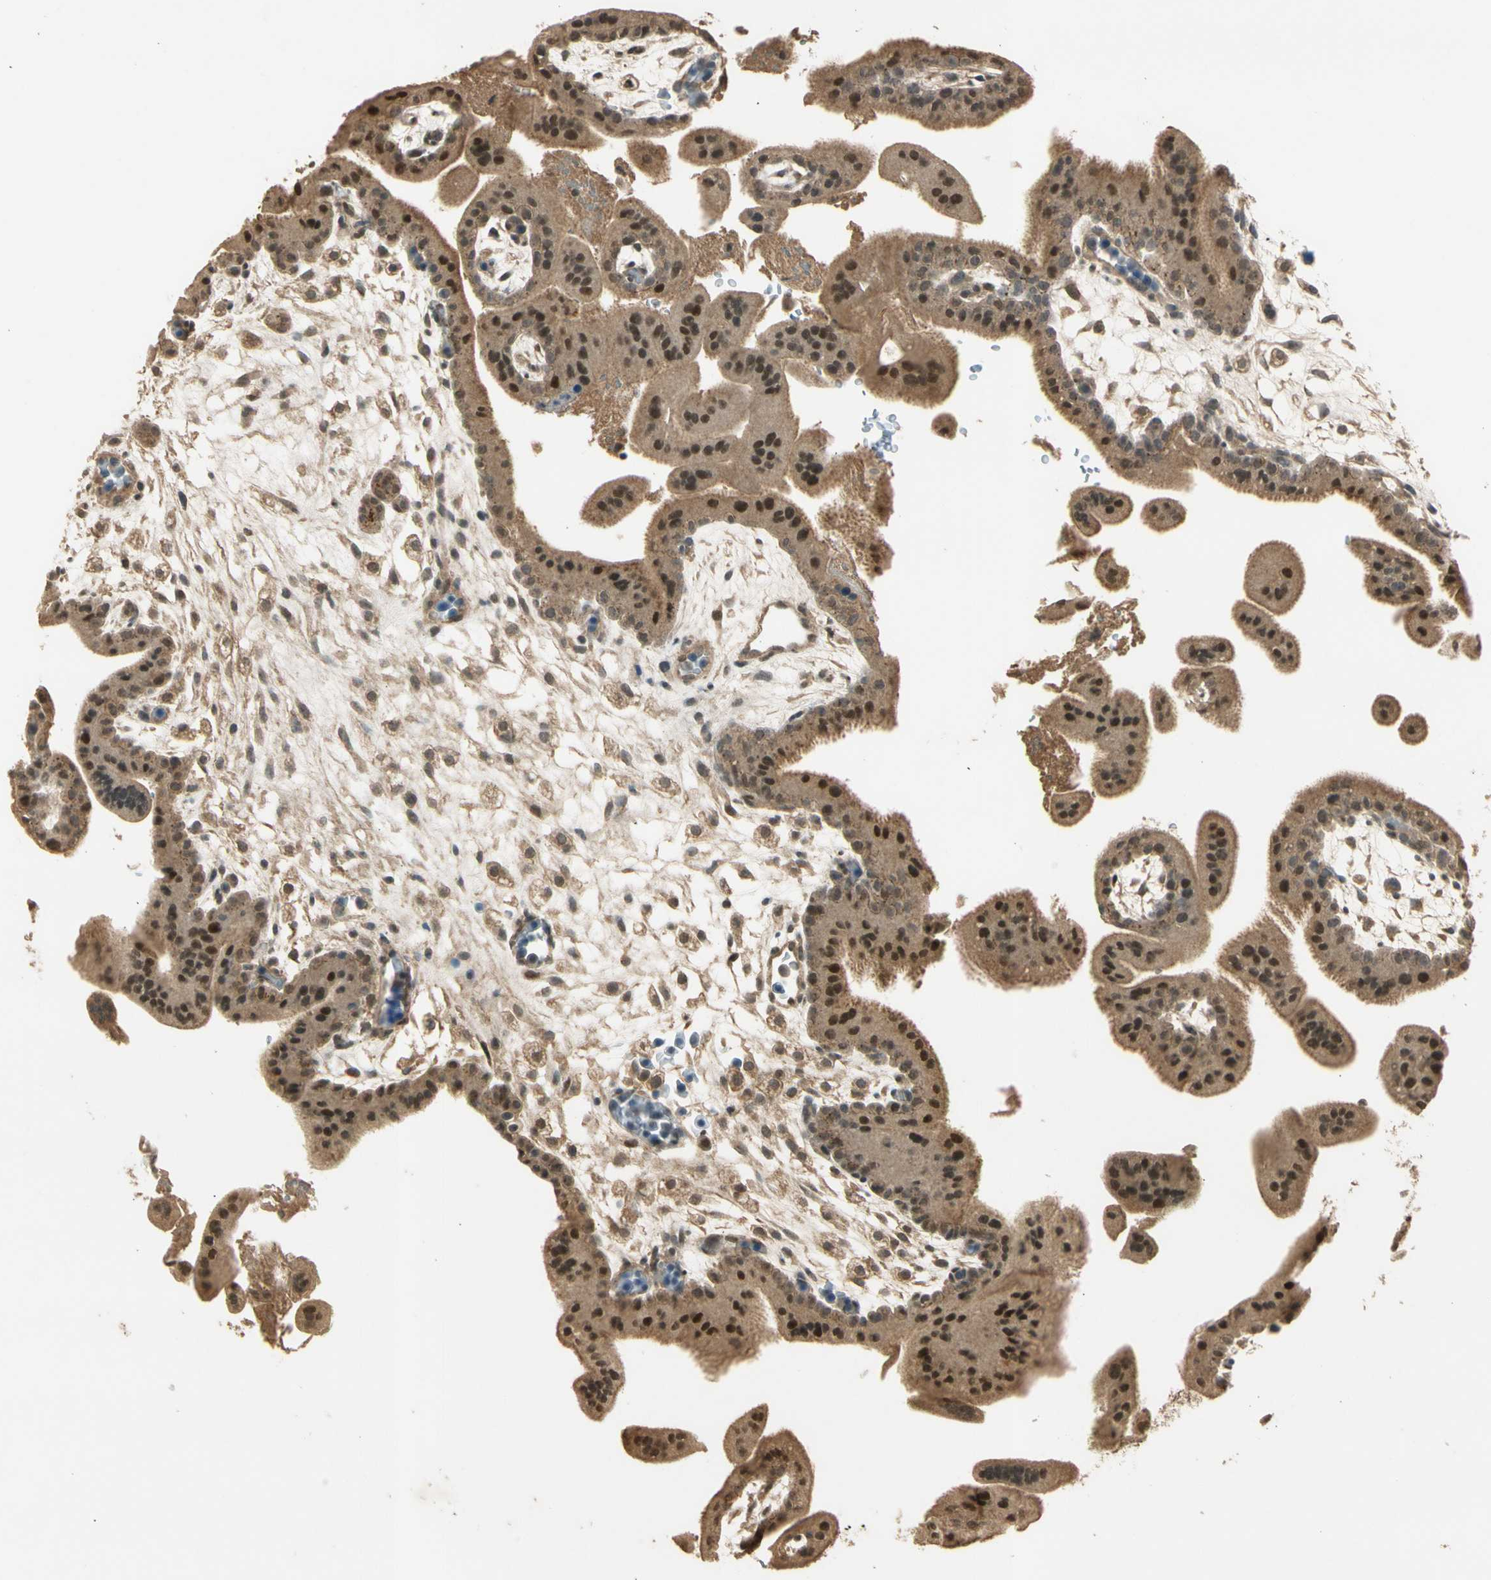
{"staining": {"intensity": "moderate", "quantity": ">75%", "location": "cytoplasmic/membranous,nuclear"}, "tissue": "placenta", "cell_type": "Decidual cells", "image_type": "normal", "snomed": [{"axis": "morphology", "description": "Normal tissue, NOS"}, {"axis": "topography", "description": "Placenta"}], "caption": "This is a photomicrograph of immunohistochemistry (IHC) staining of benign placenta, which shows moderate positivity in the cytoplasmic/membranous,nuclear of decidual cells.", "gene": "GMEB2", "patient": {"sex": "female", "age": 35}}